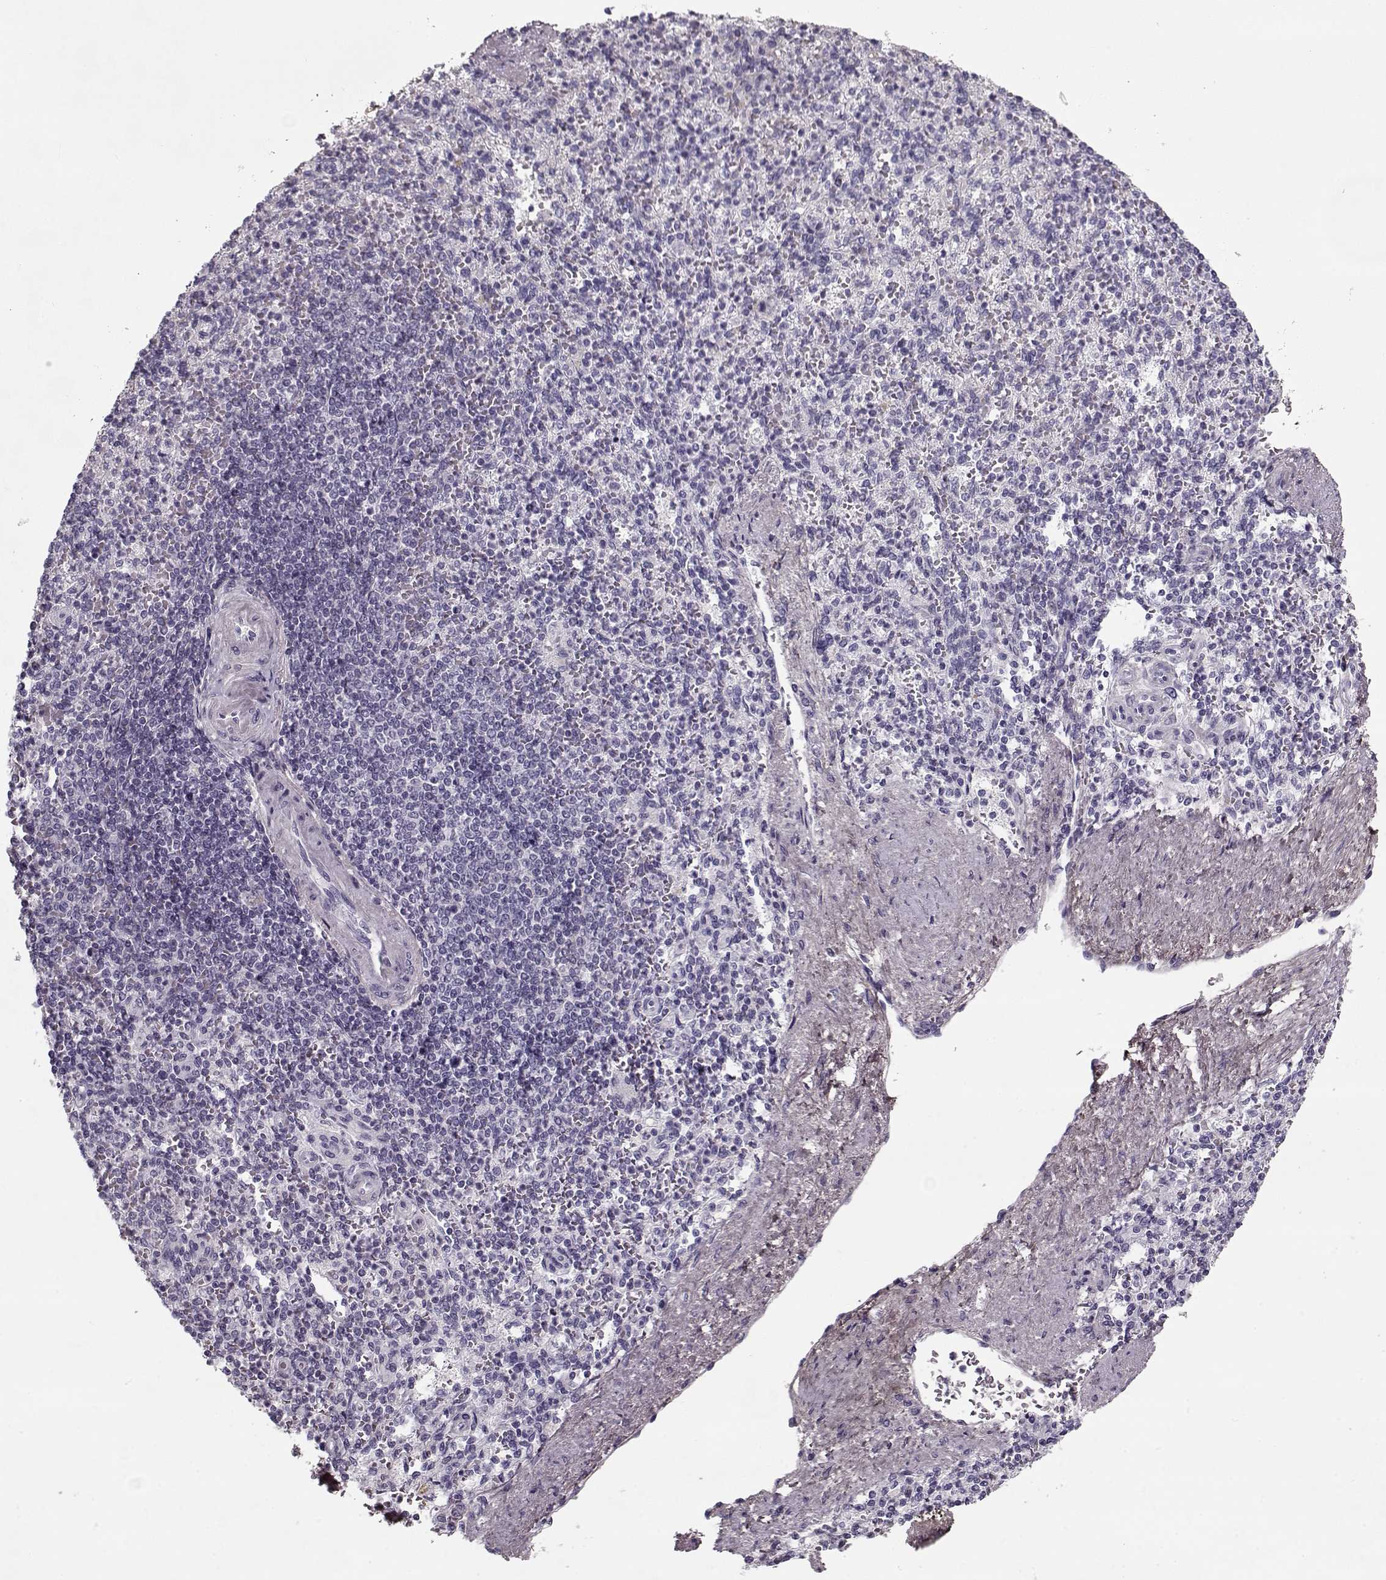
{"staining": {"intensity": "negative", "quantity": "none", "location": "none"}, "tissue": "spleen", "cell_type": "Cells in red pulp", "image_type": "normal", "snomed": [{"axis": "morphology", "description": "Normal tissue, NOS"}, {"axis": "topography", "description": "Spleen"}], "caption": "Immunohistochemical staining of benign human spleen reveals no significant positivity in cells in red pulp.", "gene": "LUM", "patient": {"sex": "female", "age": 74}}